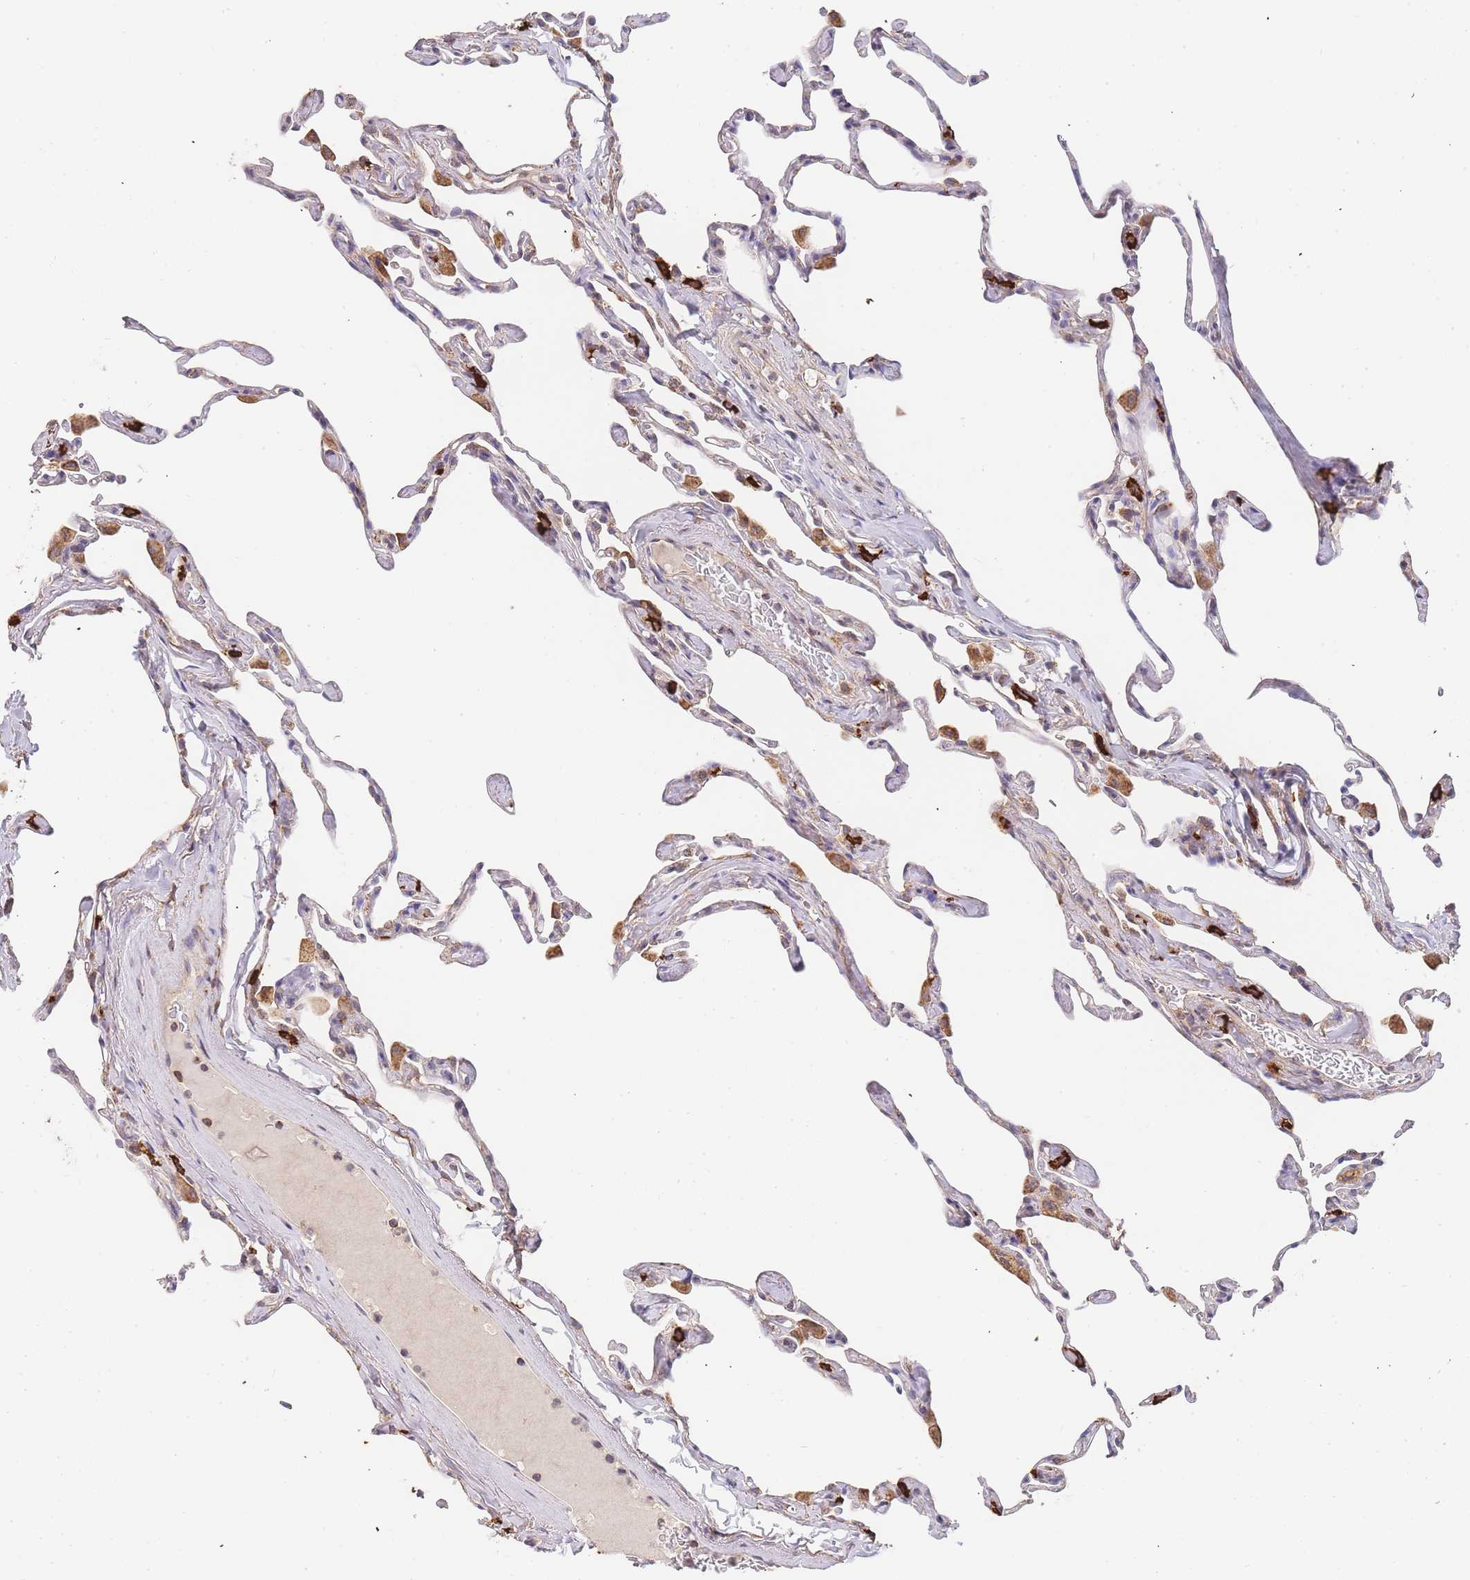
{"staining": {"intensity": "weak", "quantity": "25%-75%", "location": "cytoplasmic/membranous"}, "tissue": "lung", "cell_type": "Alveolar cells", "image_type": "normal", "snomed": [{"axis": "morphology", "description": "Normal tissue, NOS"}, {"axis": "topography", "description": "Lung"}], "caption": "Protein staining displays weak cytoplasmic/membranous staining in approximately 25%-75% of alveolar cells in benign lung.", "gene": "ADCY9", "patient": {"sex": "male", "age": 65}}